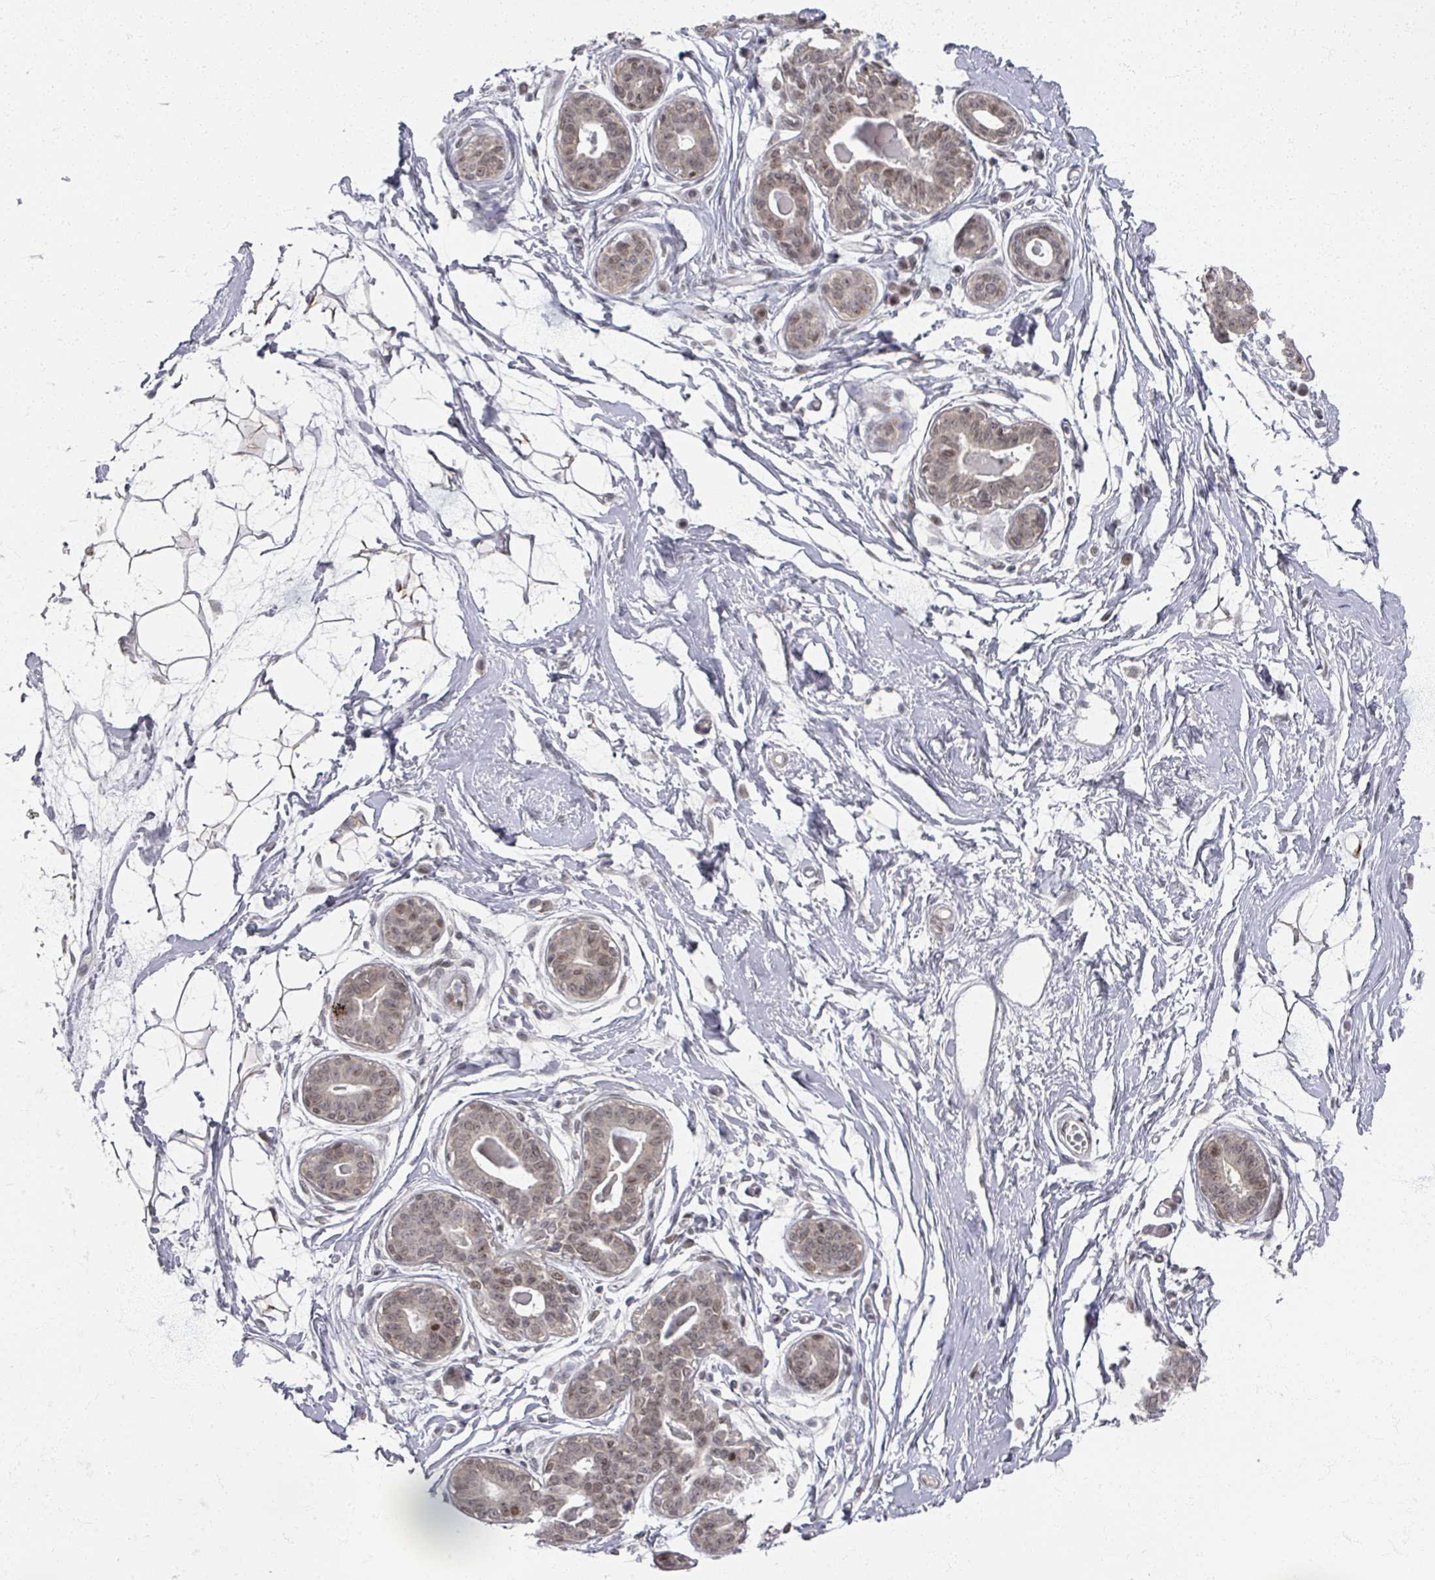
{"staining": {"intensity": "negative", "quantity": "none", "location": "none"}, "tissue": "breast", "cell_type": "Adipocytes", "image_type": "normal", "snomed": [{"axis": "morphology", "description": "Normal tissue, NOS"}, {"axis": "topography", "description": "Breast"}], "caption": "IHC photomicrograph of unremarkable breast: human breast stained with DAB (3,3'-diaminobenzidine) reveals no significant protein expression in adipocytes.", "gene": "PSKH1", "patient": {"sex": "female", "age": 45}}